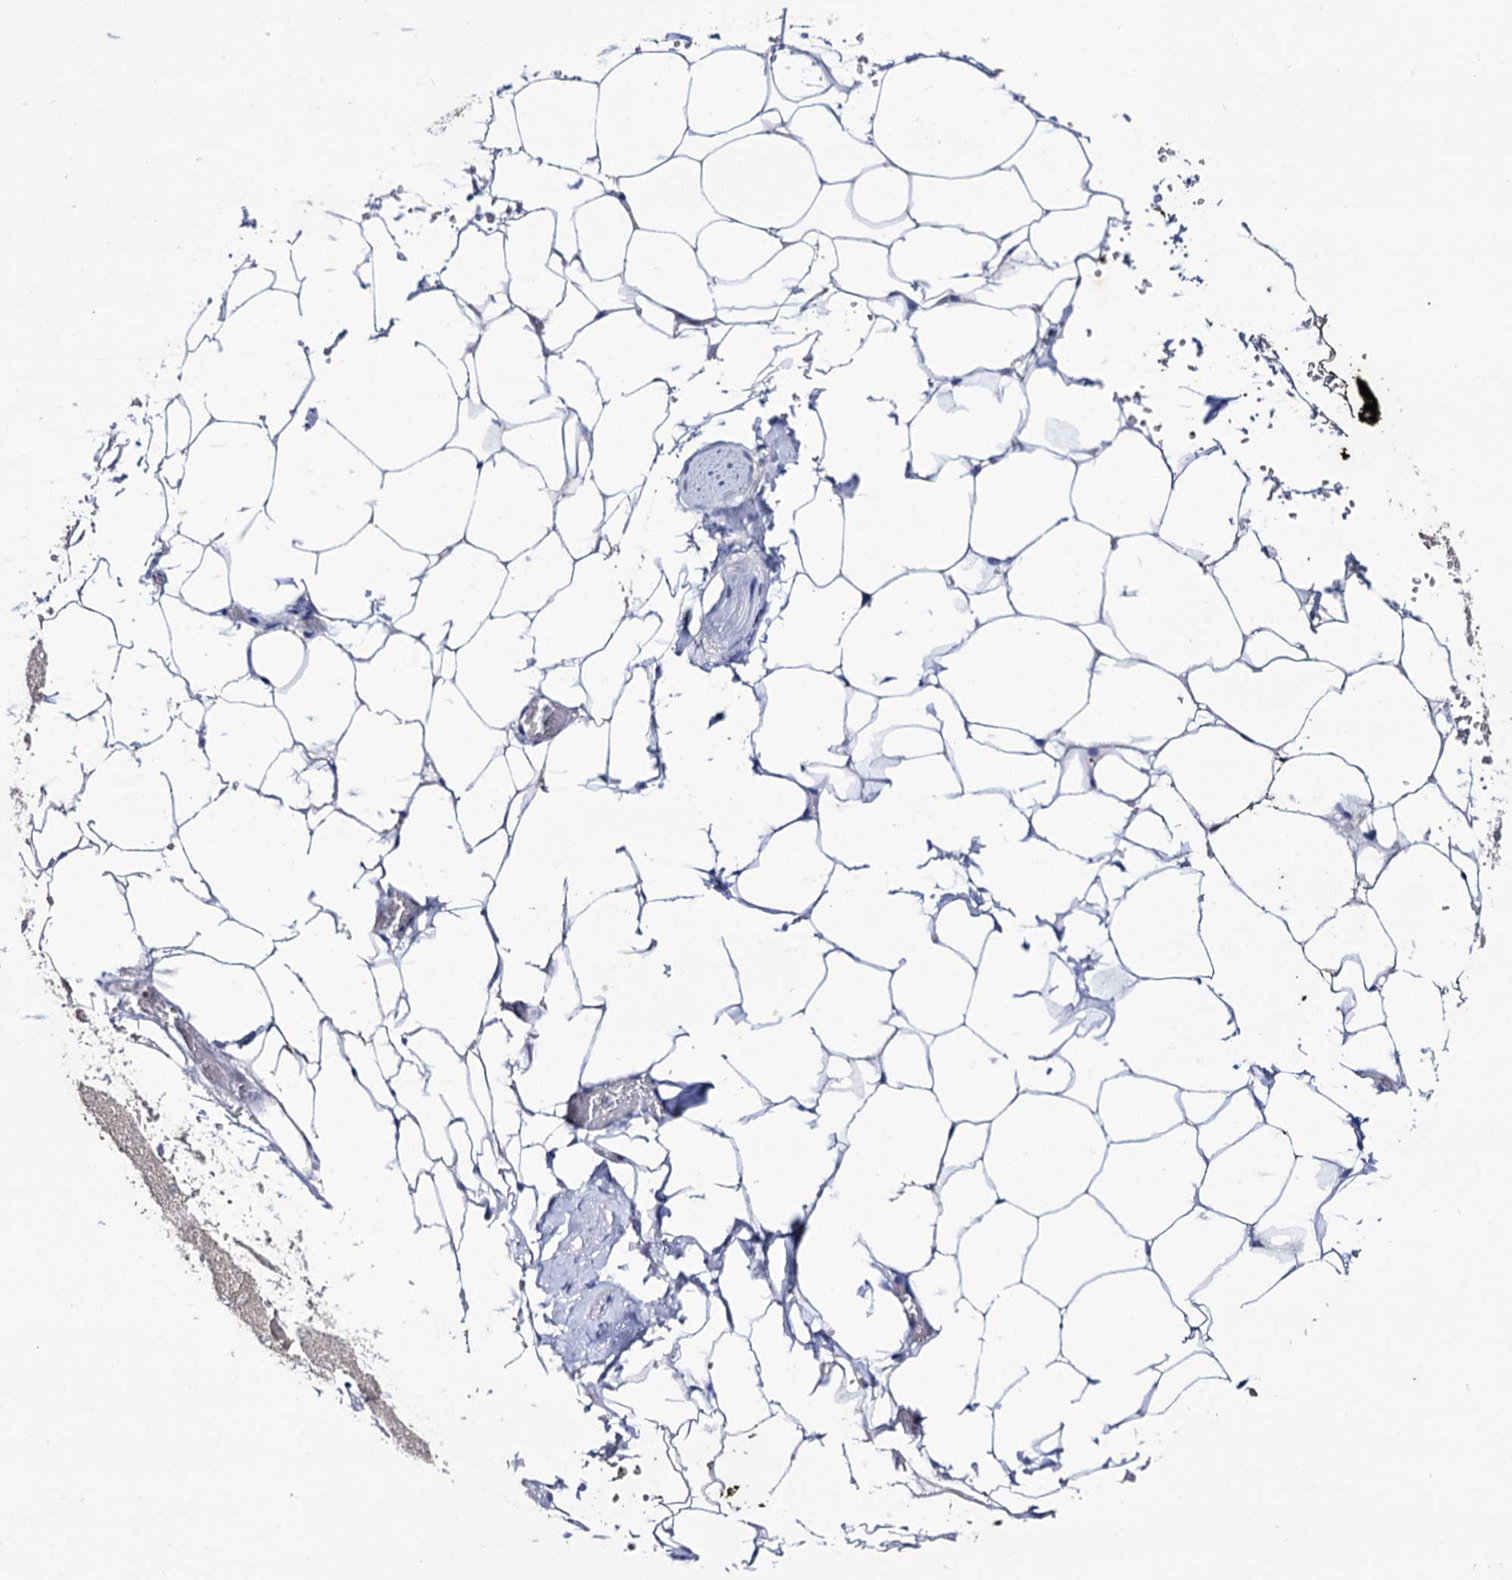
{"staining": {"intensity": "negative", "quantity": "none", "location": "none"}, "tissue": "adipose tissue", "cell_type": "Adipocytes", "image_type": "normal", "snomed": [{"axis": "morphology", "description": "Normal tissue, NOS"}, {"axis": "morphology", "description": "Adenocarcinoma, Low grade"}, {"axis": "topography", "description": "Prostate"}, {"axis": "topography", "description": "Peripheral nerve tissue"}], "caption": "The micrograph displays no significant positivity in adipocytes of adipose tissue. (IHC, brightfield microscopy, high magnification).", "gene": "SMCHD1", "patient": {"sex": "male", "age": 63}}